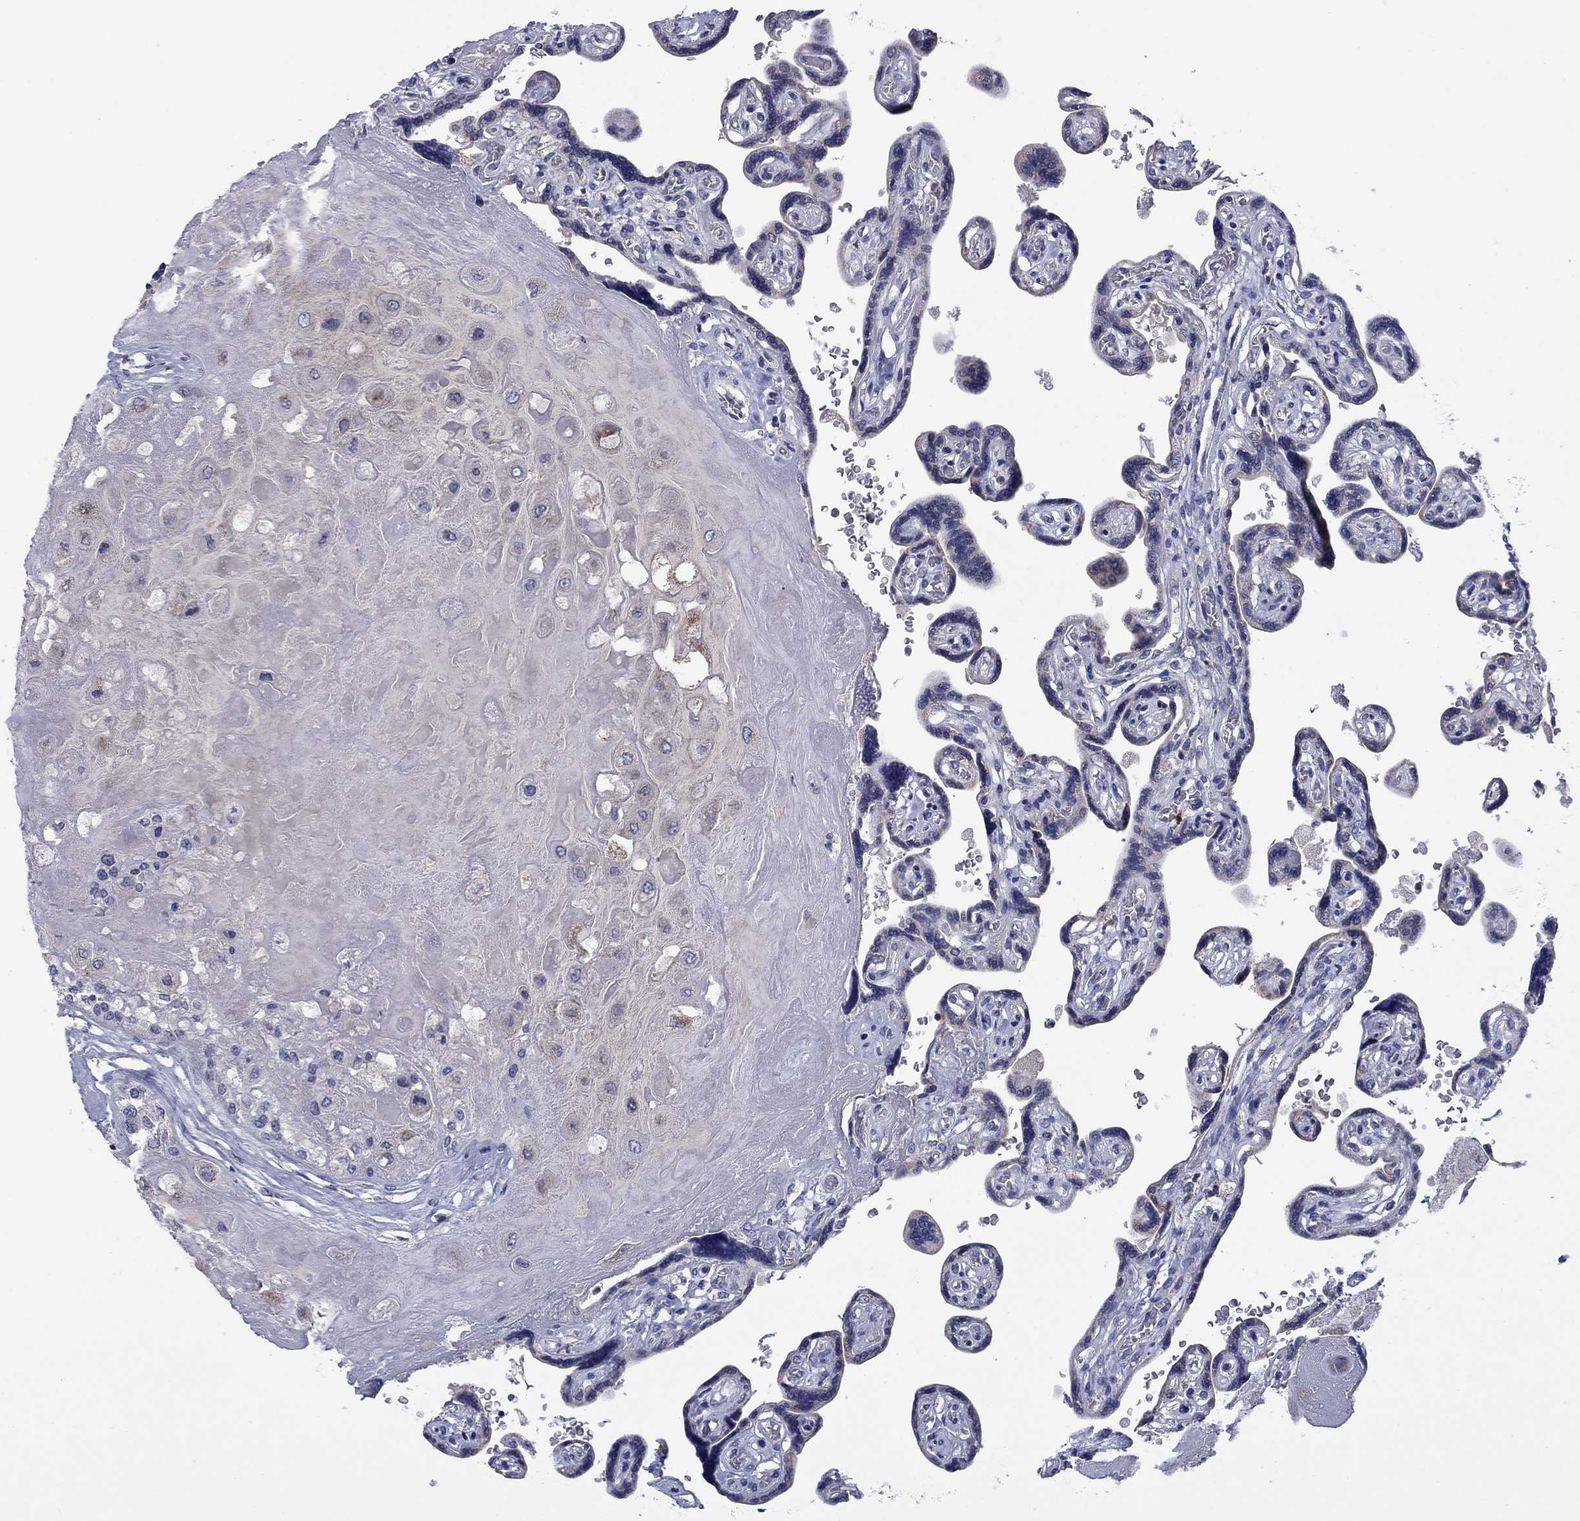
{"staining": {"intensity": "negative", "quantity": "none", "location": "none"}, "tissue": "placenta", "cell_type": "Decidual cells", "image_type": "normal", "snomed": [{"axis": "morphology", "description": "Normal tissue, NOS"}, {"axis": "topography", "description": "Placenta"}], "caption": "Immunohistochemistry (IHC) image of unremarkable placenta: placenta stained with DAB demonstrates no significant protein staining in decidual cells. (Stains: DAB IHC with hematoxylin counter stain, Microscopy: brightfield microscopy at high magnification).", "gene": "FRK", "patient": {"sex": "female", "age": 32}}